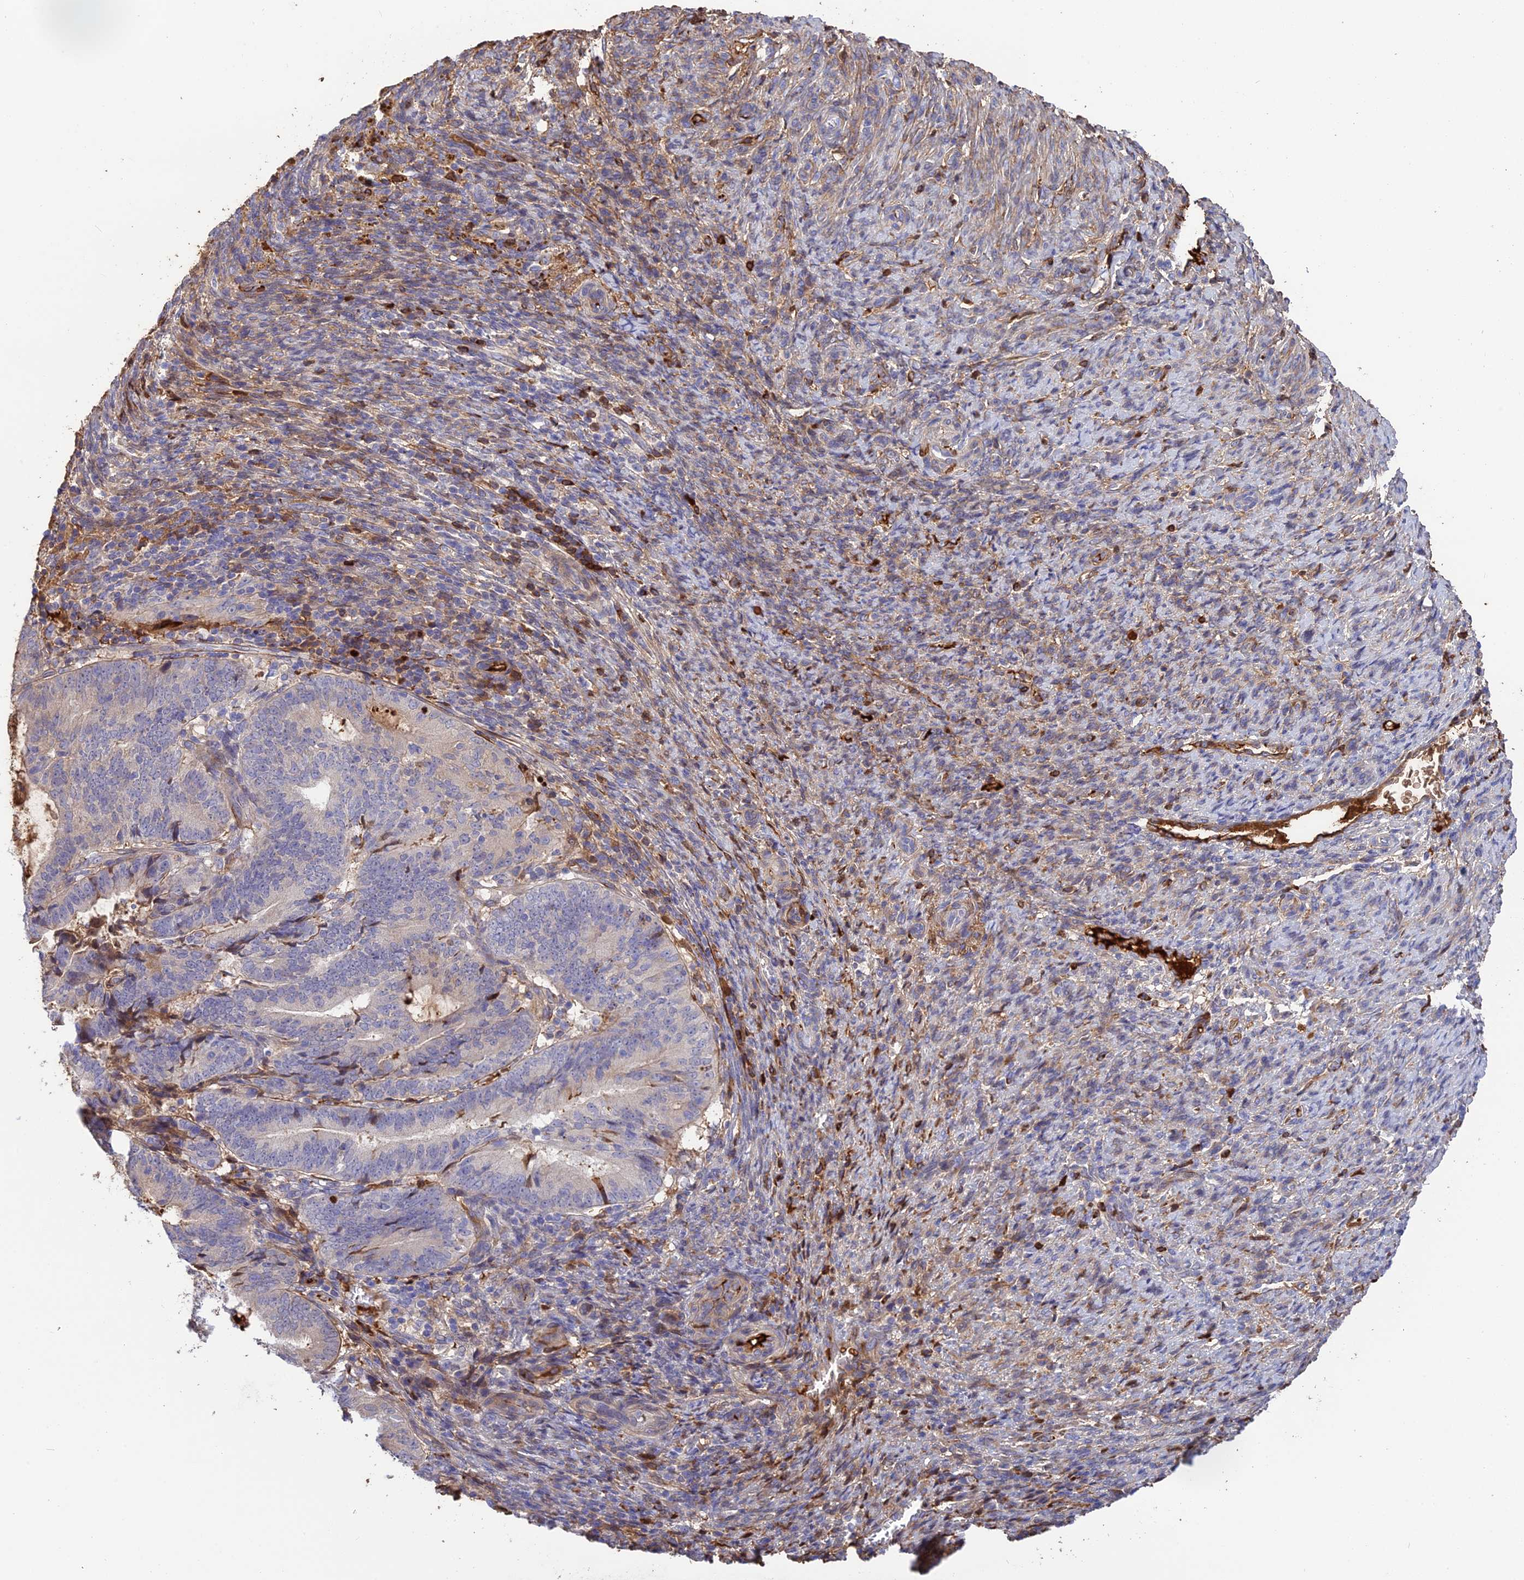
{"staining": {"intensity": "negative", "quantity": "none", "location": "none"}, "tissue": "endometrial cancer", "cell_type": "Tumor cells", "image_type": "cancer", "snomed": [{"axis": "morphology", "description": "Adenocarcinoma, NOS"}, {"axis": "topography", "description": "Endometrium"}], "caption": "Immunohistochemistry of adenocarcinoma (endometrial) shows no positivity in tumor cells.", "gene": "PZP", "patient": {"sex": "female", "age": 70}}